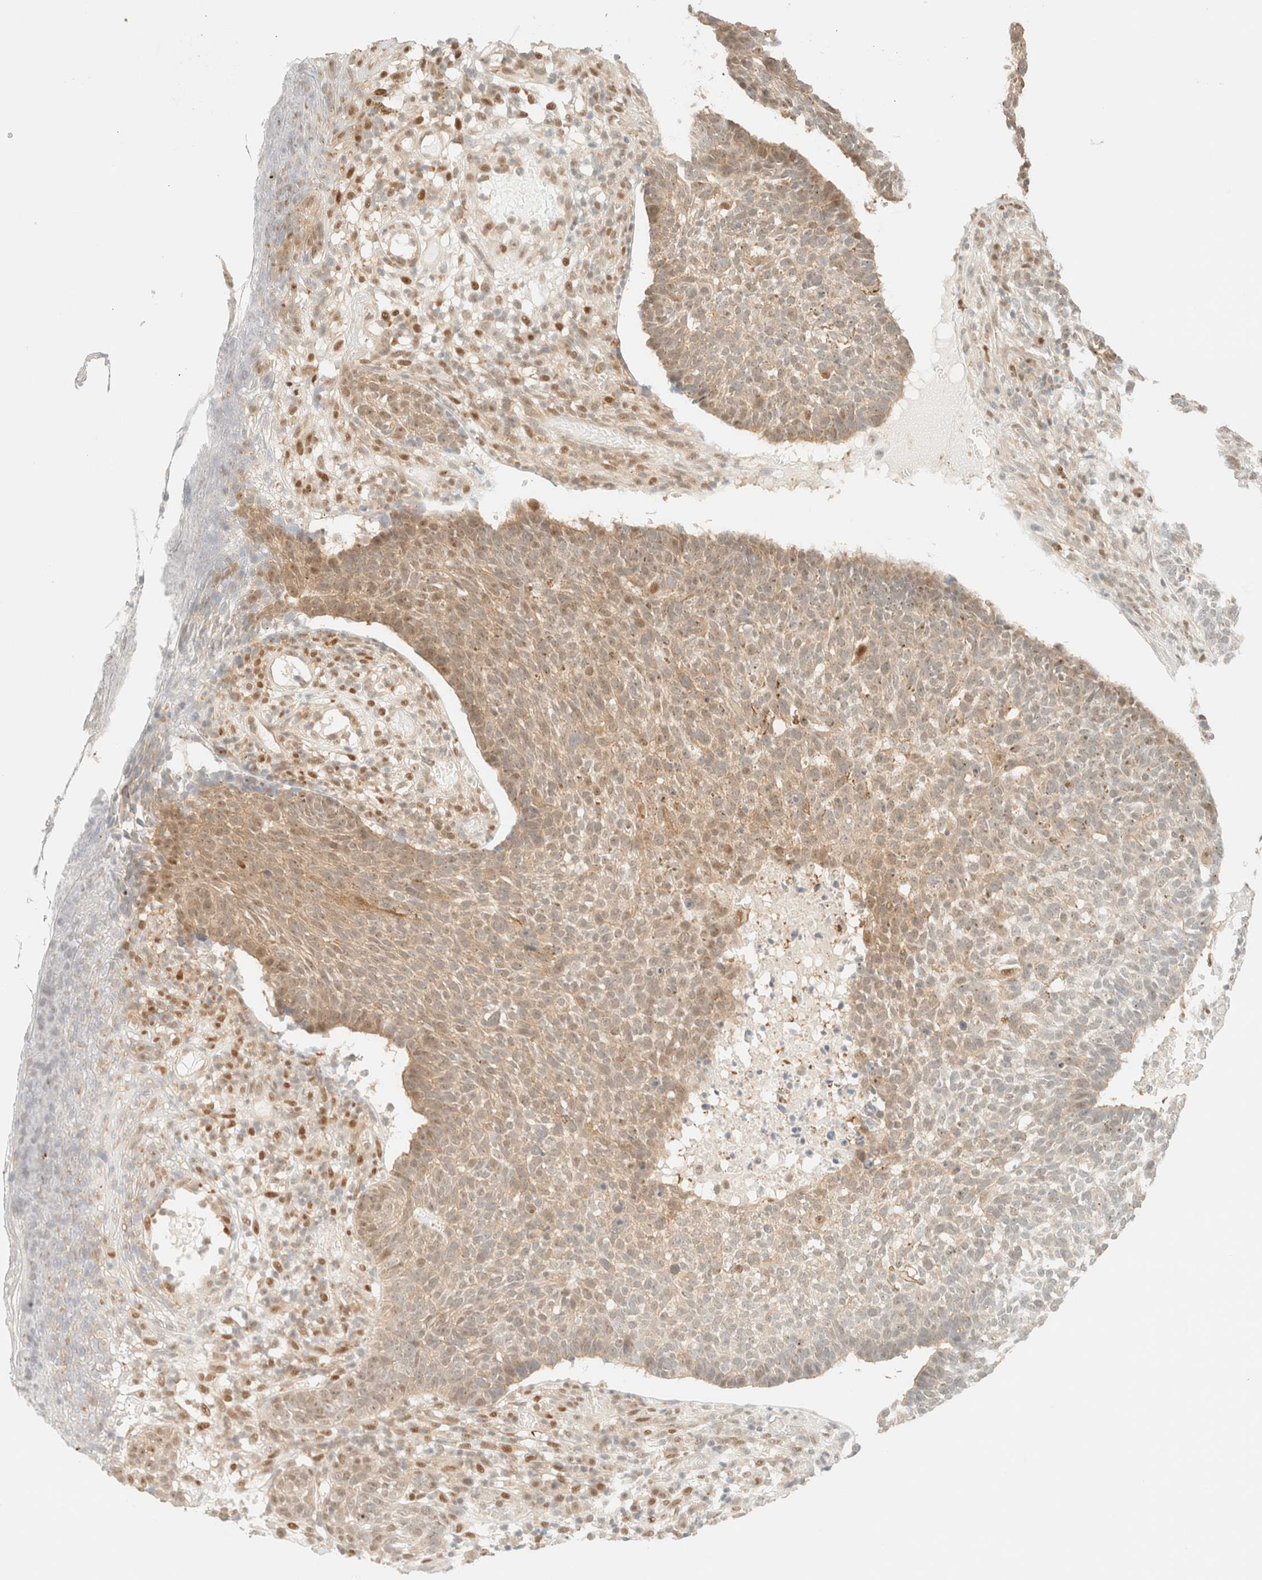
{"staining": {"intensity": "weak", "quantity": ">75%", "location": "cytoplasmic/membranous"}, "tissue": "skin cancer", "cell_type": "Tumor cells", "image_type": "cancer", "snomed": [{"axis": "morphology", "description": "Basal cell carcinoma"}, {"axis": "topography", "description": "Skin"}], "caption": "Immunohistochemistry (DAB (3,3'-diaminobenzidine)) staining of human skin basal cell carcinoma displays weak cytoplasmic/membranous protein positivity in about >75% of tumor cells. (DAB (3,3'-diaminobenzidine) IHC with brightfield microscopy, high magnification).", "gene": "TSR1", "patient": {"sex": "male", "age": 85}}